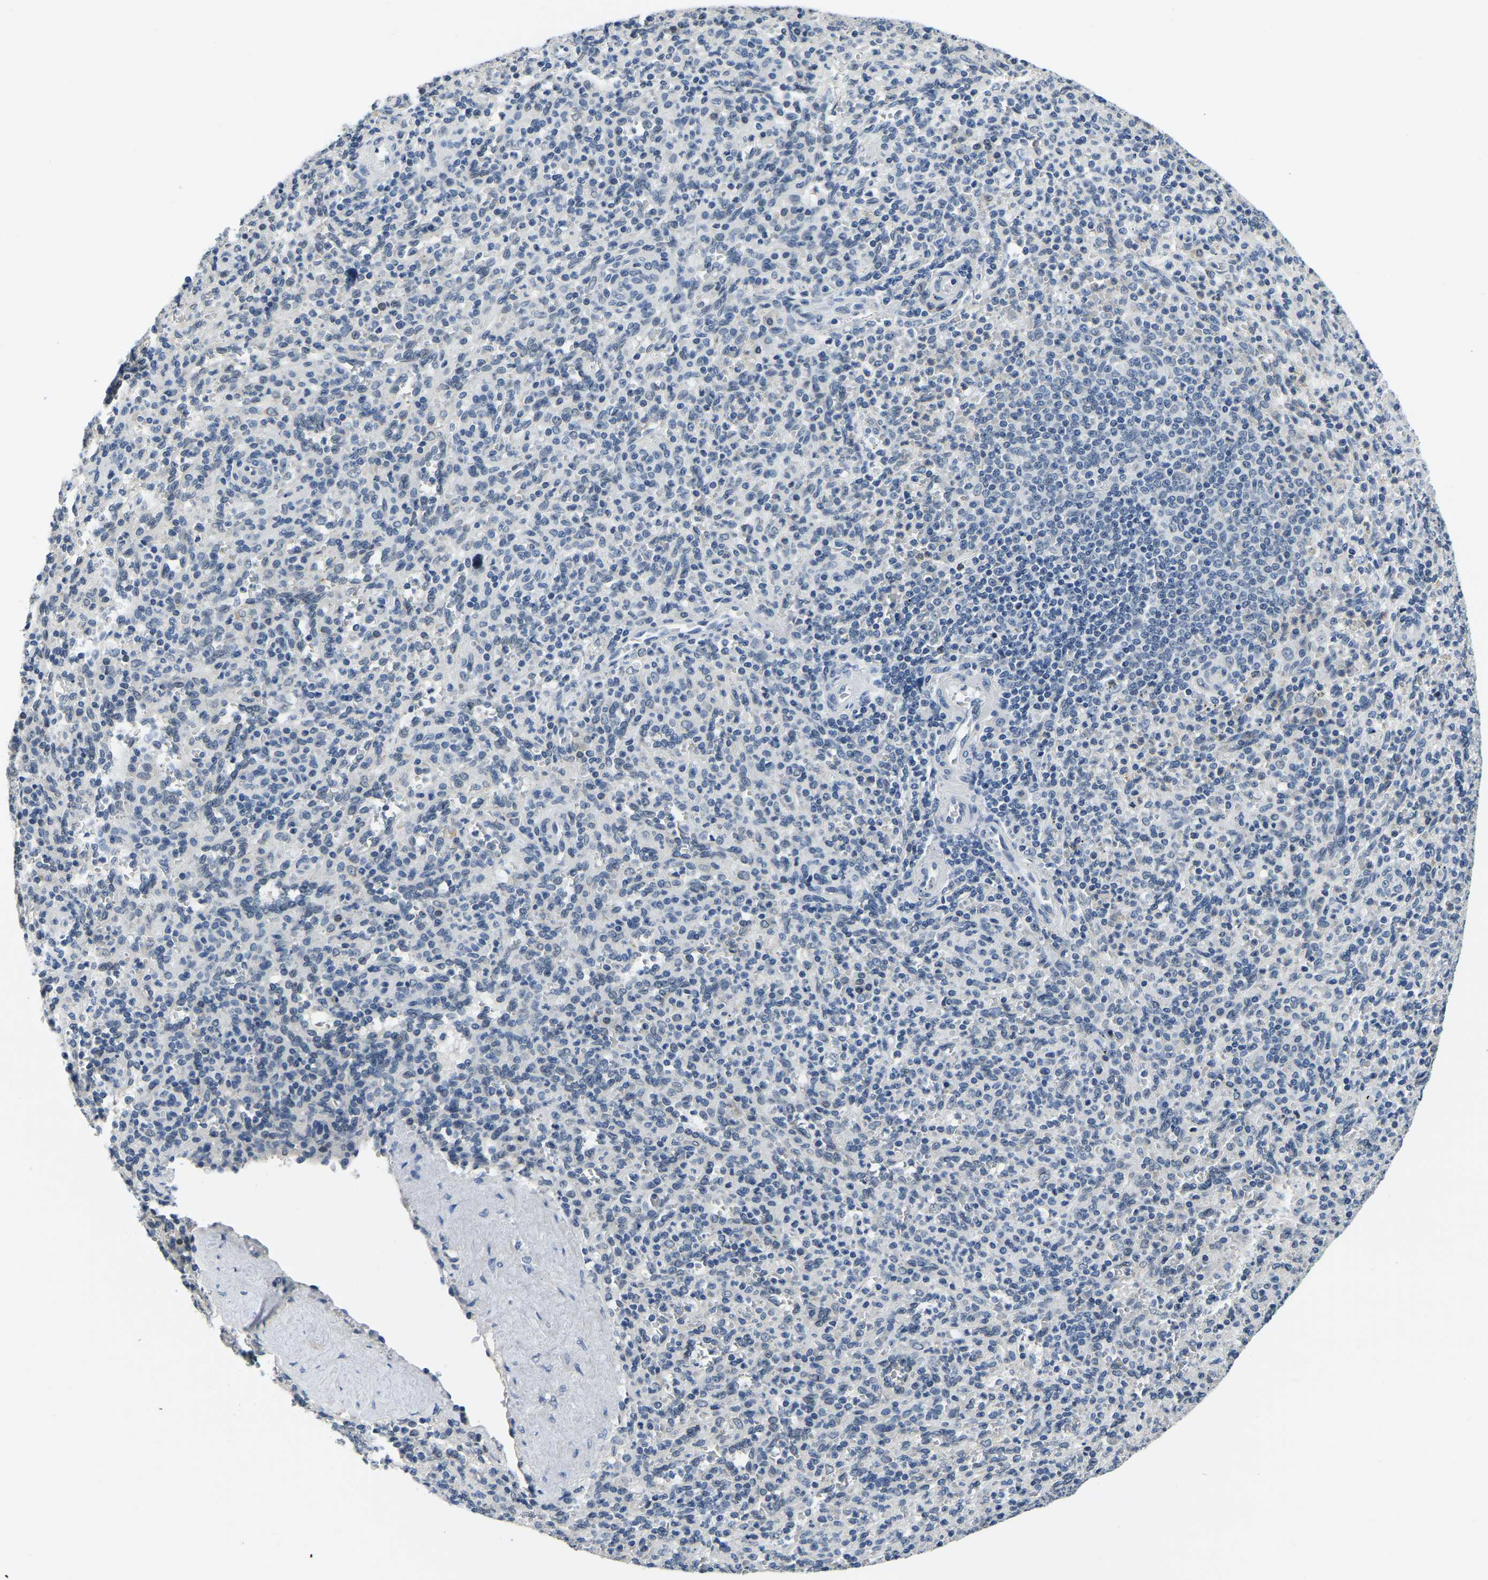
{"staining": {"intensity": "negative", "quantity": "none", "location": "none"}, "tissue": "spleen", "cell_type": "Cells in red pulp", "image_type": "normal", "snomed": [{"axis": "morphology", "description": "Normal tissue, NOS"}, {"axis": "topography", "description": "Spleen"}], "caption": "Cells in red pulp show no significant protein positivity in unremarkable spleen. (Brightfield microscopy of DAB immunohistochemistry (IHC) at high magnification).", "gene": "RANBP2", "patient": {"sex": "male", "age": 36}}